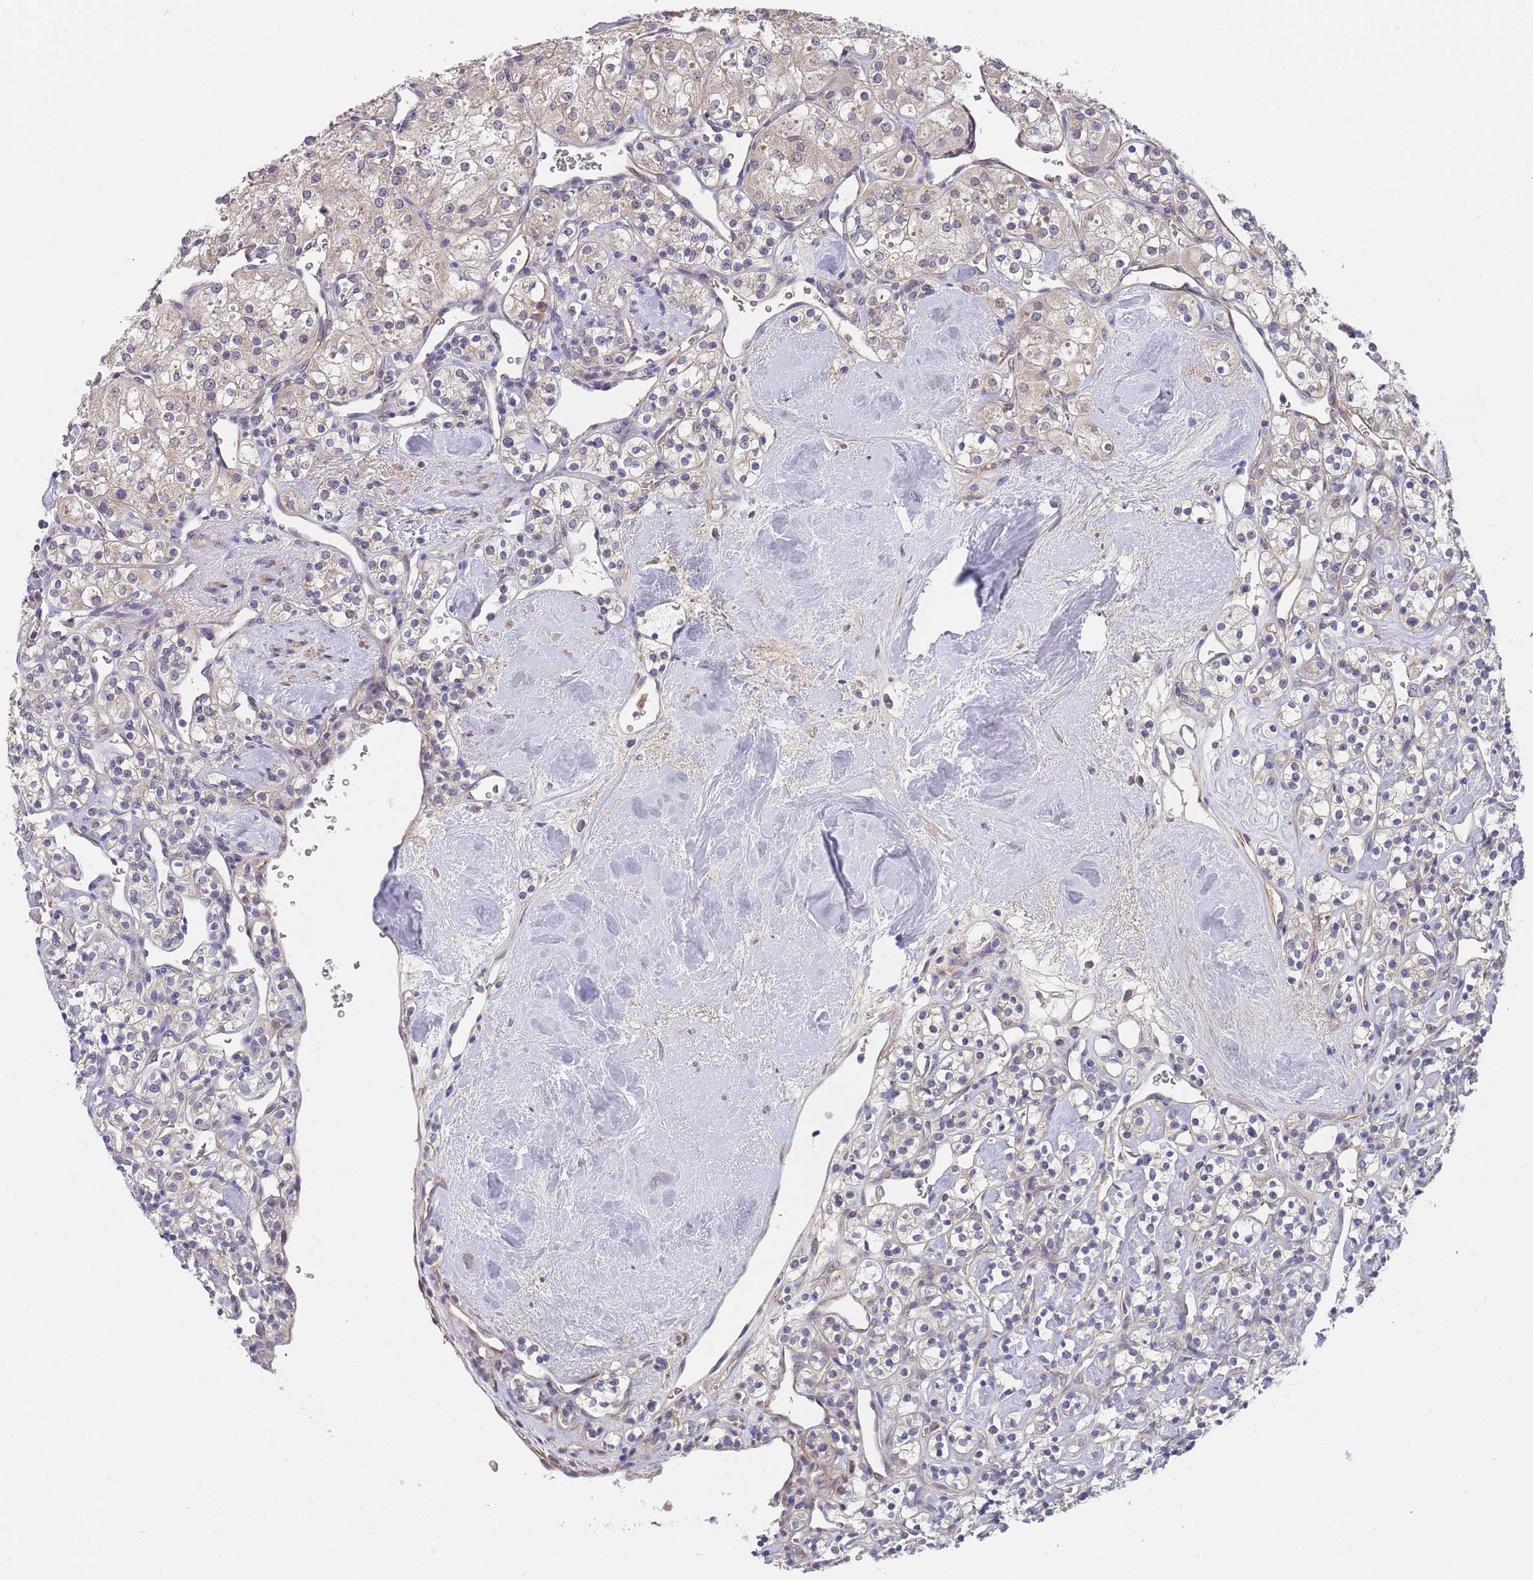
{"staining": {"intensity": "negative", "quantity": "none", "location": "none"}, "tissue": "renal cancer", "cell_type": "Tumor cells", "image_type": "cancer", "snomed": [{"axis": "morphology", "description": "Adenocarcinoma, NOS"}, {"axis": "topography", "description": "Kidney"}], "caption": "Protein analysis of renal cancer (adenocarcinoma) exhibits no significant positivity in tumor cells. (DAB IHC visualized using brightfield microscopy, high magnification).", "gene": "B4GALT4", "patient": {"sex": "male", "age": 77}}